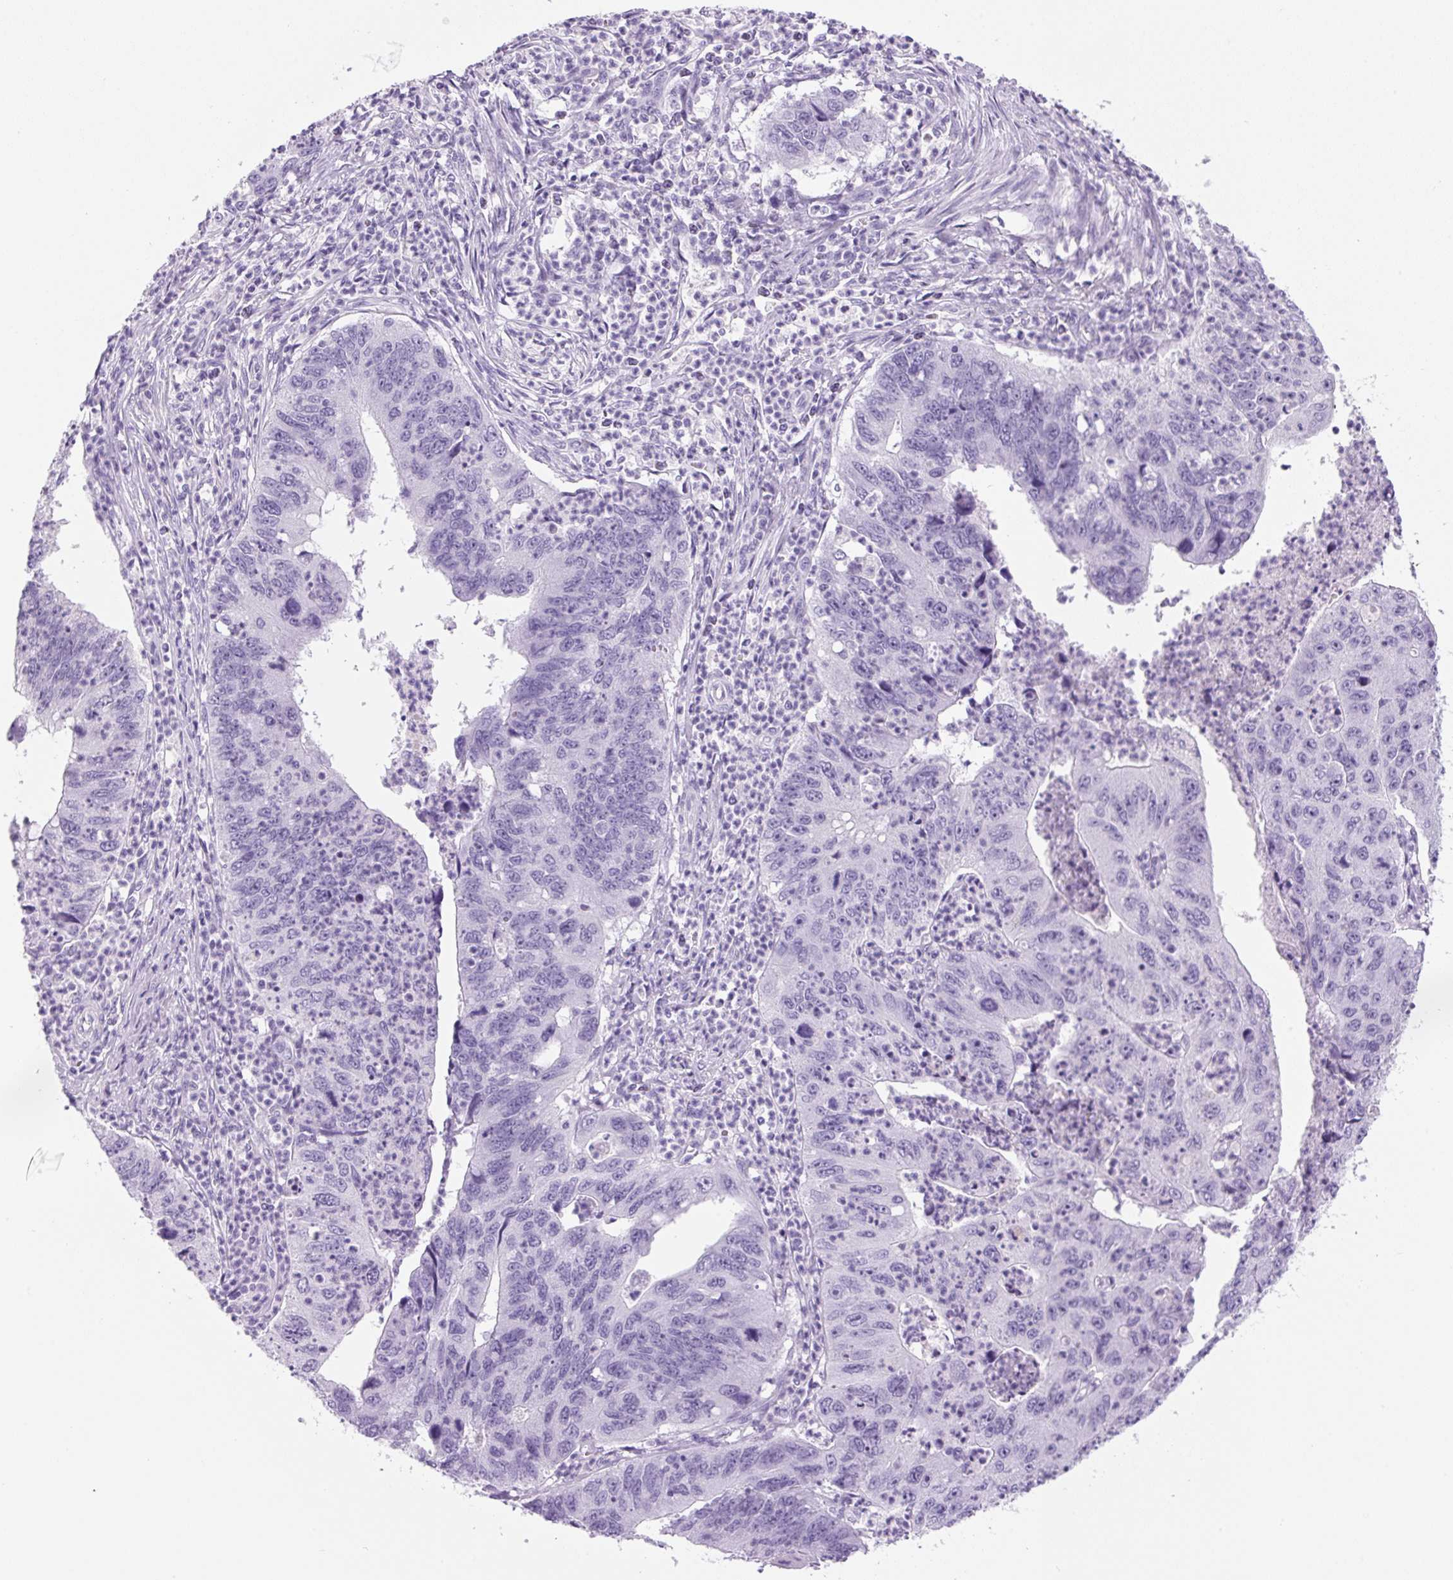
{"staining": {"intensity": "negative", "quantity": "none", "location": "none"}, "tissue": "stomach cancer", "cell_type": "Tumor cells", "image_type": "cancer", "snomed": [{"axis": "morphology", "description": "Adenocarcinoma, NOS"}, {"axis": "topography", "description": "Stomach"}], "caption": "Immunohistochemistry (IHC) micrograph of human stomach adenocarcinoma stained for a protein (brown), which displays no expression in tumor cells.", "gene": "PRRT1", "patient": {"sex": "male", "age": 59}}